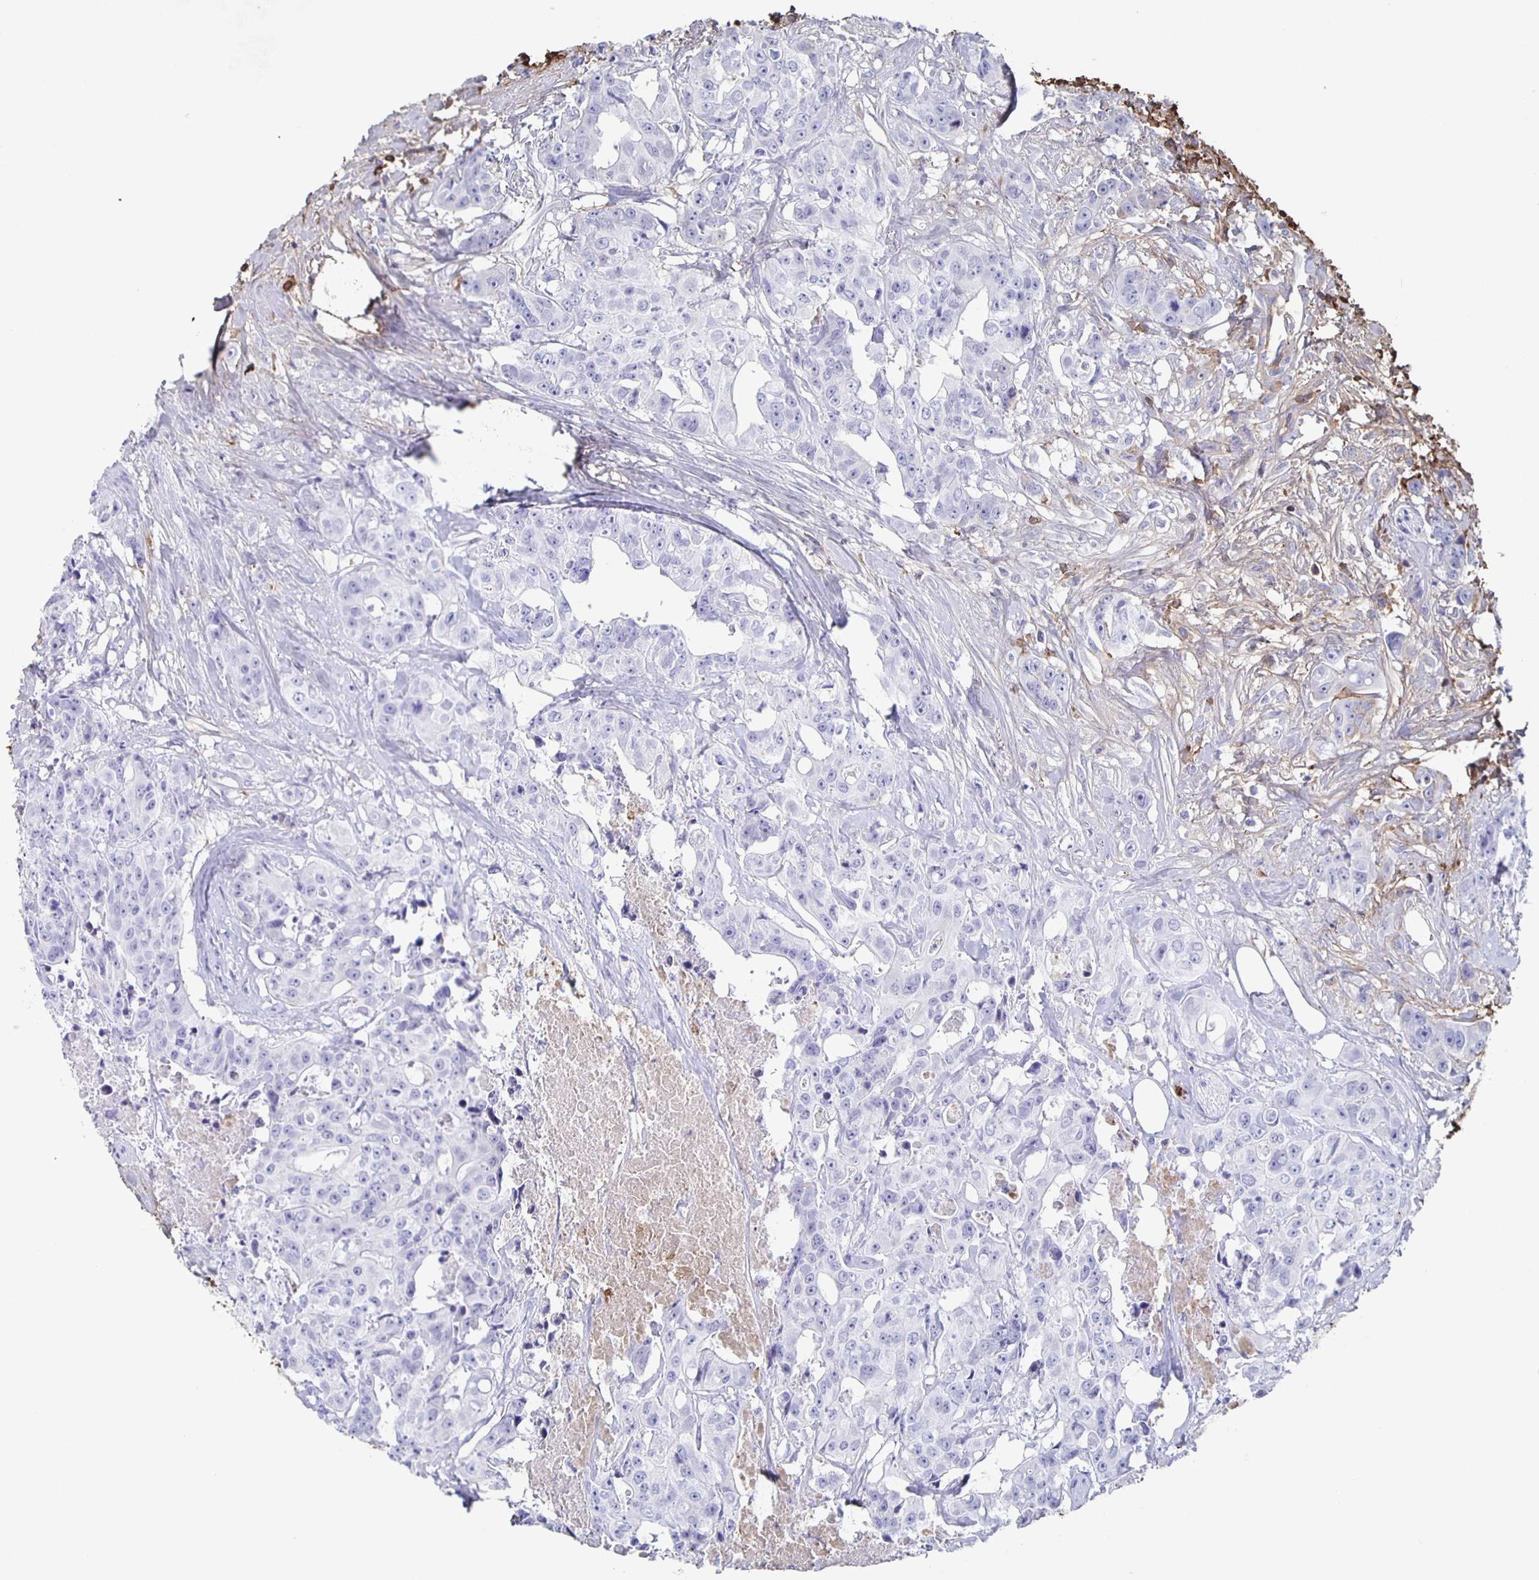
{"staining": {"intensity": "negative", "quantity": "none", "location": "none"}, "tissue": "colorectal cancer", "cell_type": "Tumor cells", "image_type": "cancer", "snomed": [{"axis": "morphology", "description": "Adenocarcinoma, NOS"}, {"axis": "topography", "description": "Rectum"}], "caption": "Tumor cells are negative for brown protein staining in adenocarcinoma (colorectal).", "gene": "FGA", "patient": {"sex": "female", "age": 62}}